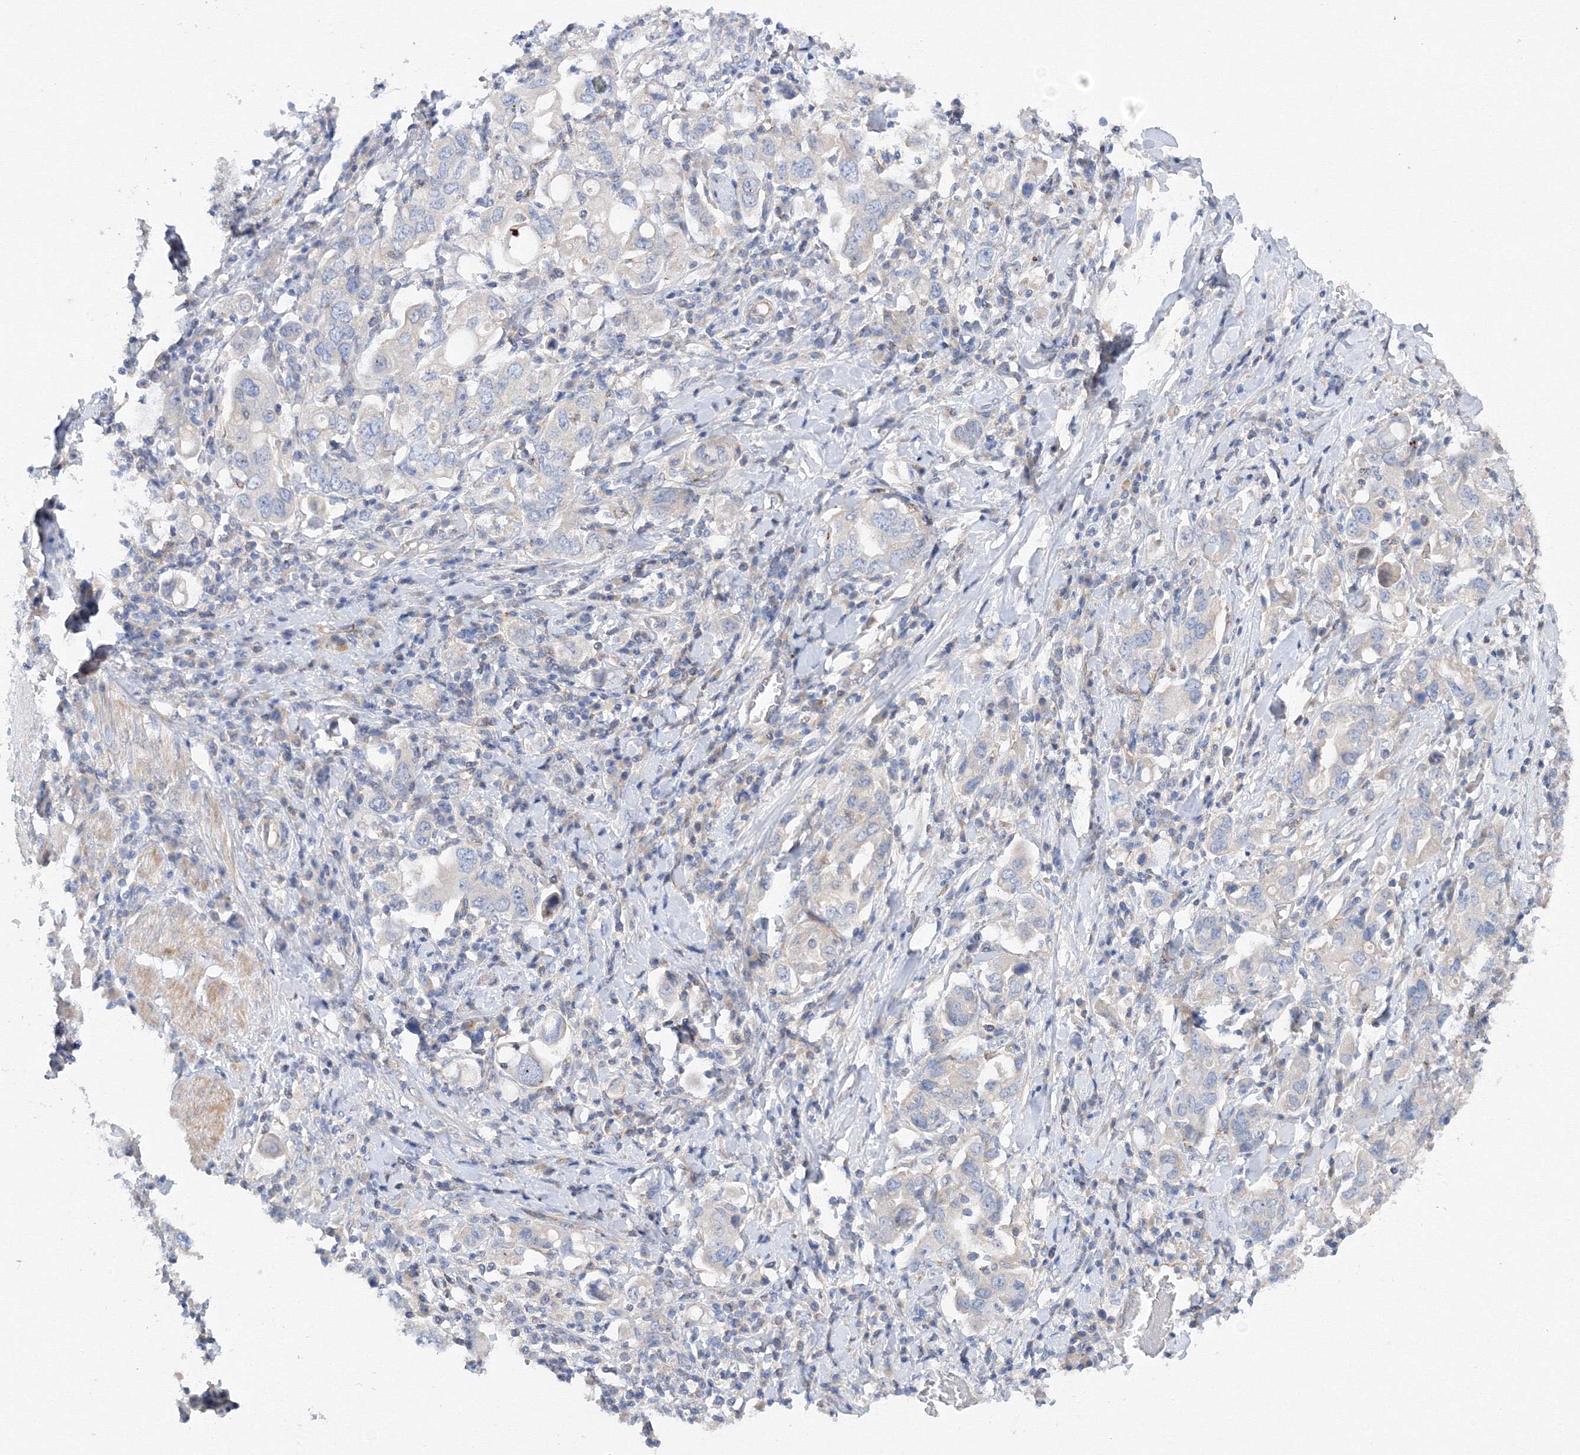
{"staining": {"intensity": "weak", "quantity": "<25%", "location": "cytoplasmic/membranous"}, "tissue": "stomach cancer", "cell_type": "Tumor cells", "image_type": "cancer", "snomed": [{"axis": "morphology", "description": "Adenocarcinoma, NOS"}, {"axis": "topography", "description": "Stomach, upper"}], "caption": "A histopathology image of human stomach adenocarcinoma is negative for staining in tumor cells. Nuclei are stained in blue.", "gene": "DIS3L2", "patient": {"sex": "male", "age": 62}}